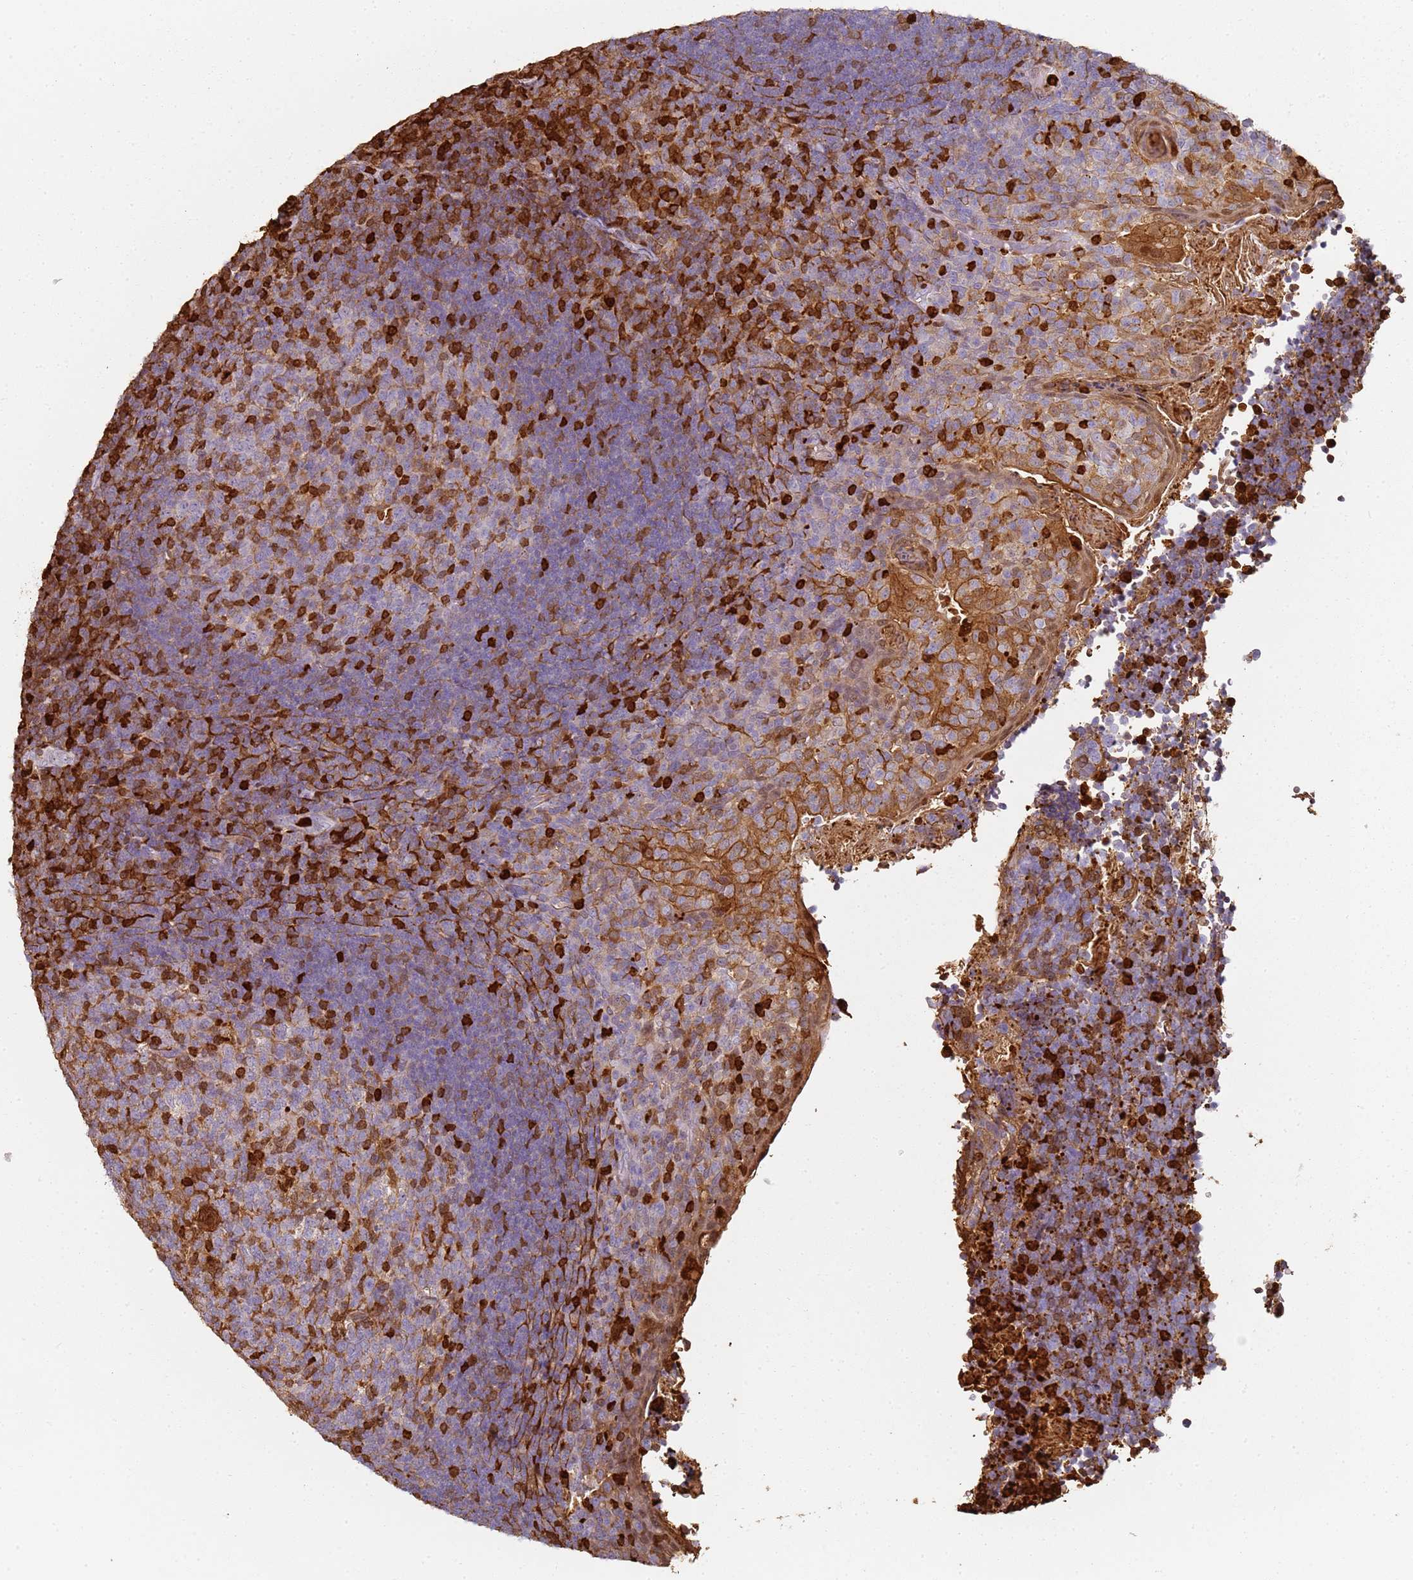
{"staining": {"intensity": "strong", "quantity": "25%-75%", "location": "cytoplasmic/membranous,nuclear"}, "tissue": "tonsil", "cell_type": "Germinal center cells", "image_type": "normal", "snomed": [{"axis": "morphology", "description": "Normal tissue, NOS"}, {"axis": "topography", "description": "Tonsil"}], "caption": "Benign tonsil shows strong cytoplasmic/membranous,nuclear positivity in approximately 25%-75% of germinal center cells, visualized by immunohistochemistry.", "gene": "S100A4", "patient": {"sex": "female", "age": 10}}